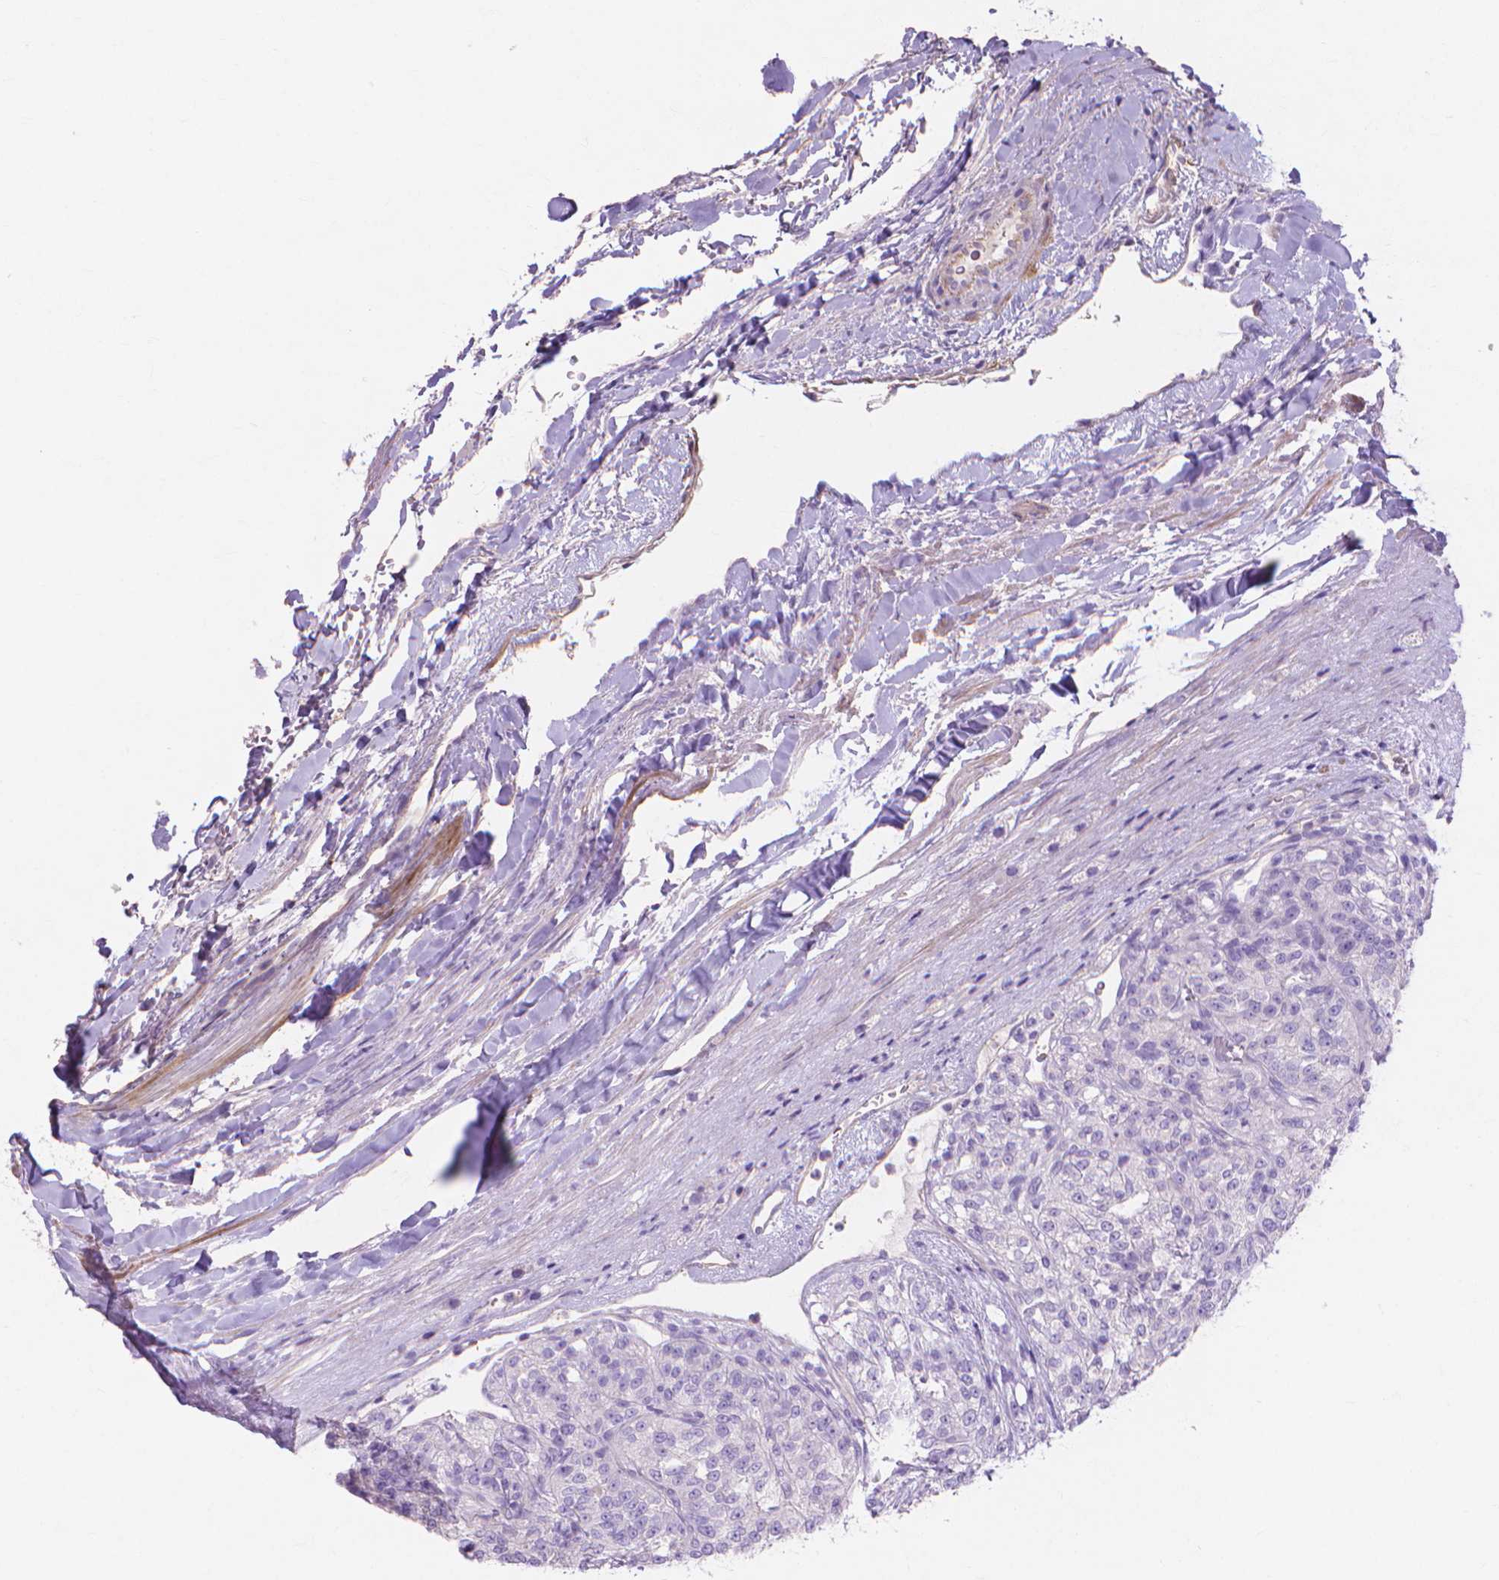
{"staining": {"intensity": "negative", "quantity": "none", "location": "none"}, "tissue": "renal cancer", "cell_type": "Tumor cells", "image_type": "cancer", "snomed": [{"axis": "morphology", "description": "Adenocarcinoma, NOS"}, {"axis": "topography", "description": "Kidney"}], "caption": "The photomicrograph exhibits no significant staining in tumor cells of renal cancer (adenocarcinoma). (Immunohistochemistry, brightfield microscopy, high magnification).", "gene": "MBLAC1", "patient": {"sex": "female", "age": 63}}